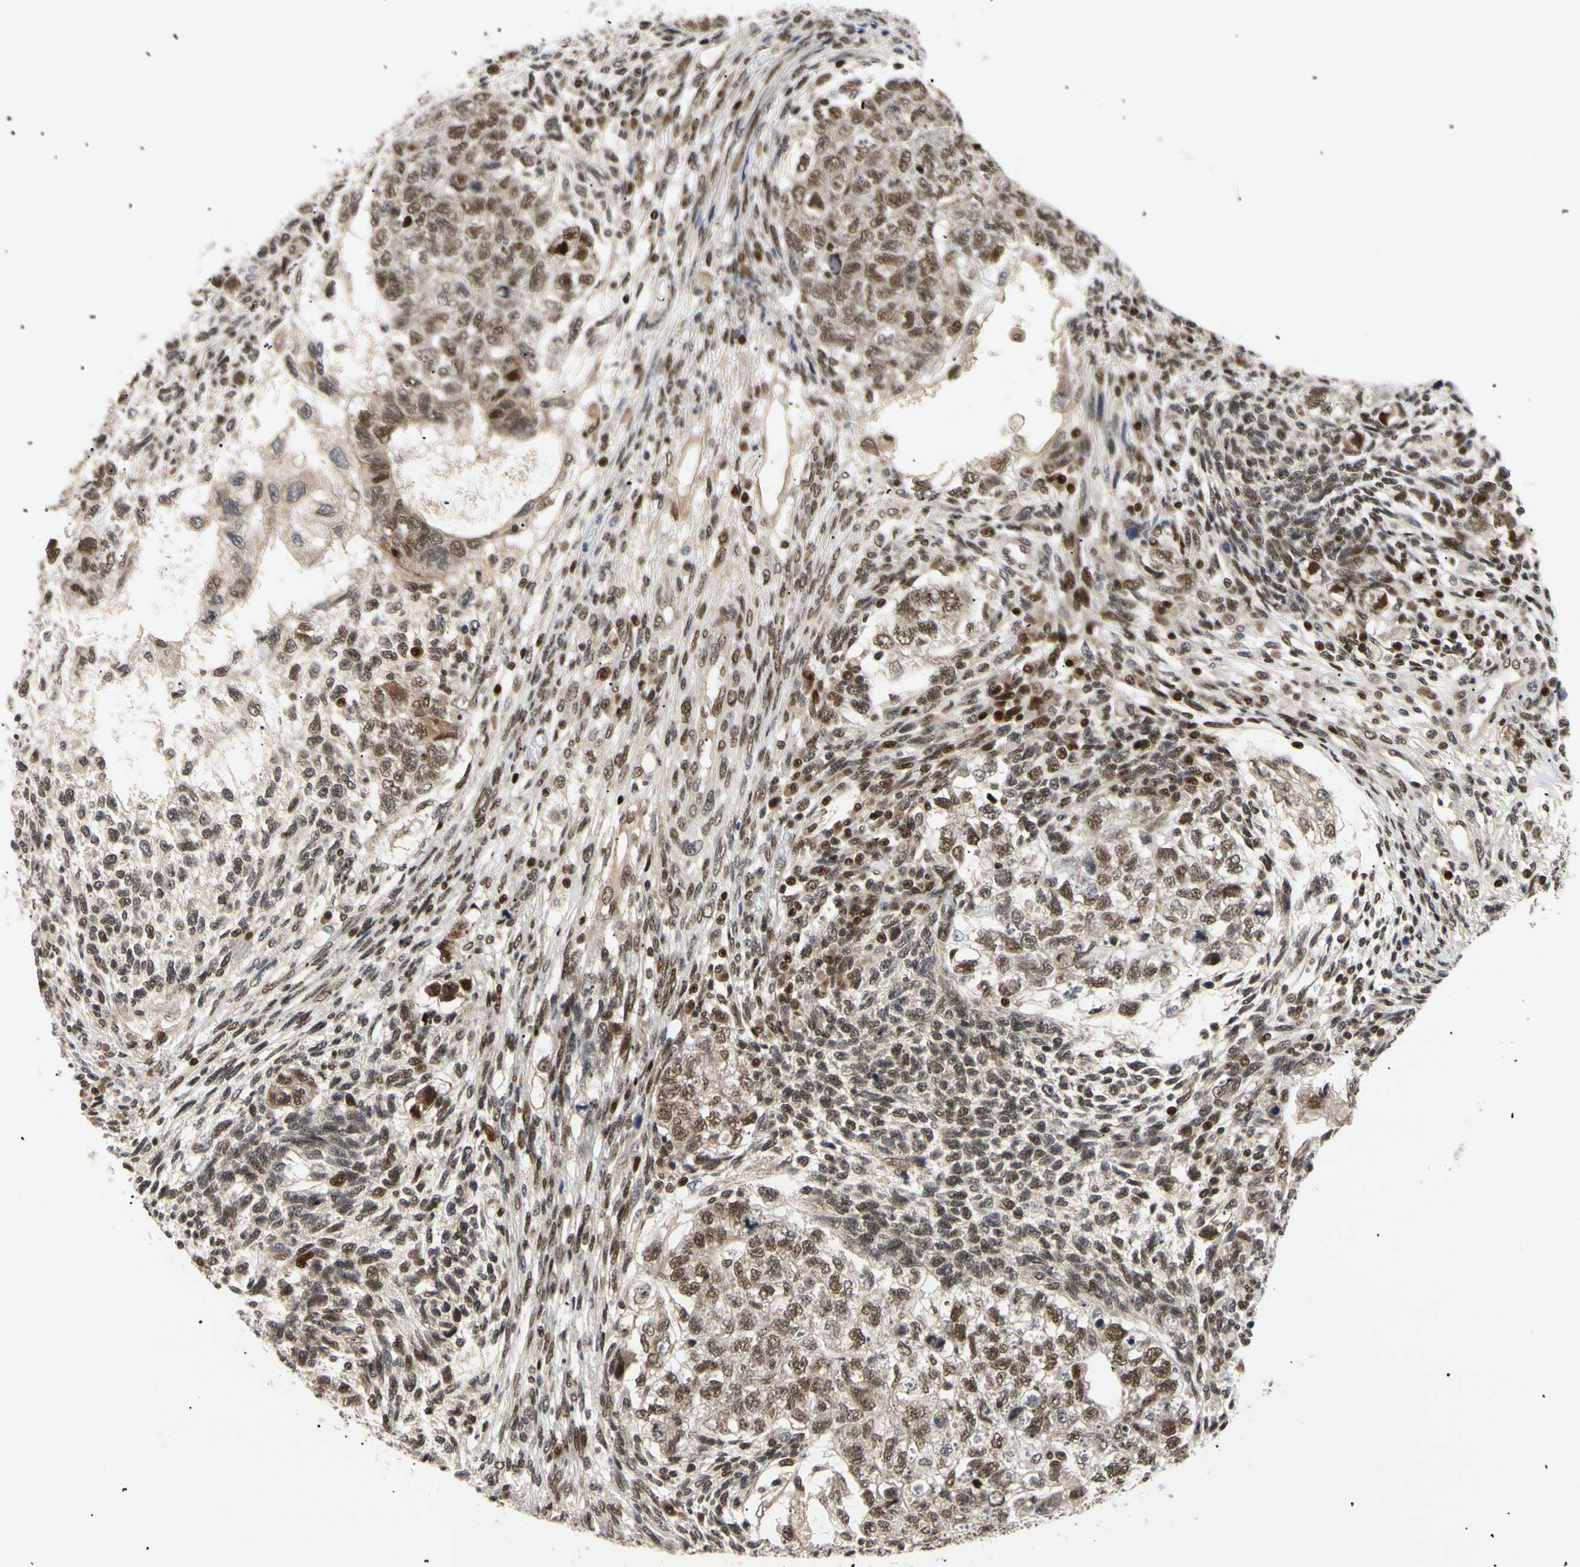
{"staining": {"intensity": "moderate", "quantity": ">75%", "location": "nuclear"}, "tissue": "testis cancer", "cell_type": "Tumor cells", "image_type": "cancer", "snomed": [{"axis": "morphology", "description": "Normal tissue, NOS"}, {"axis": "morphology", "description": "Carcinoma, Embryonal, NOS"}, {"axis": "topography", "description": "Testis"}], "caption": "Immunohistochemistry photomicrograph of human embryonal carcinoma (testis) stained for a protein (brown), which reveals medium levels of moderate nuclear staining in about >75% of tumor cells.", "gene": "E2F1", "patient": {"sex": "male", "age": 36}}